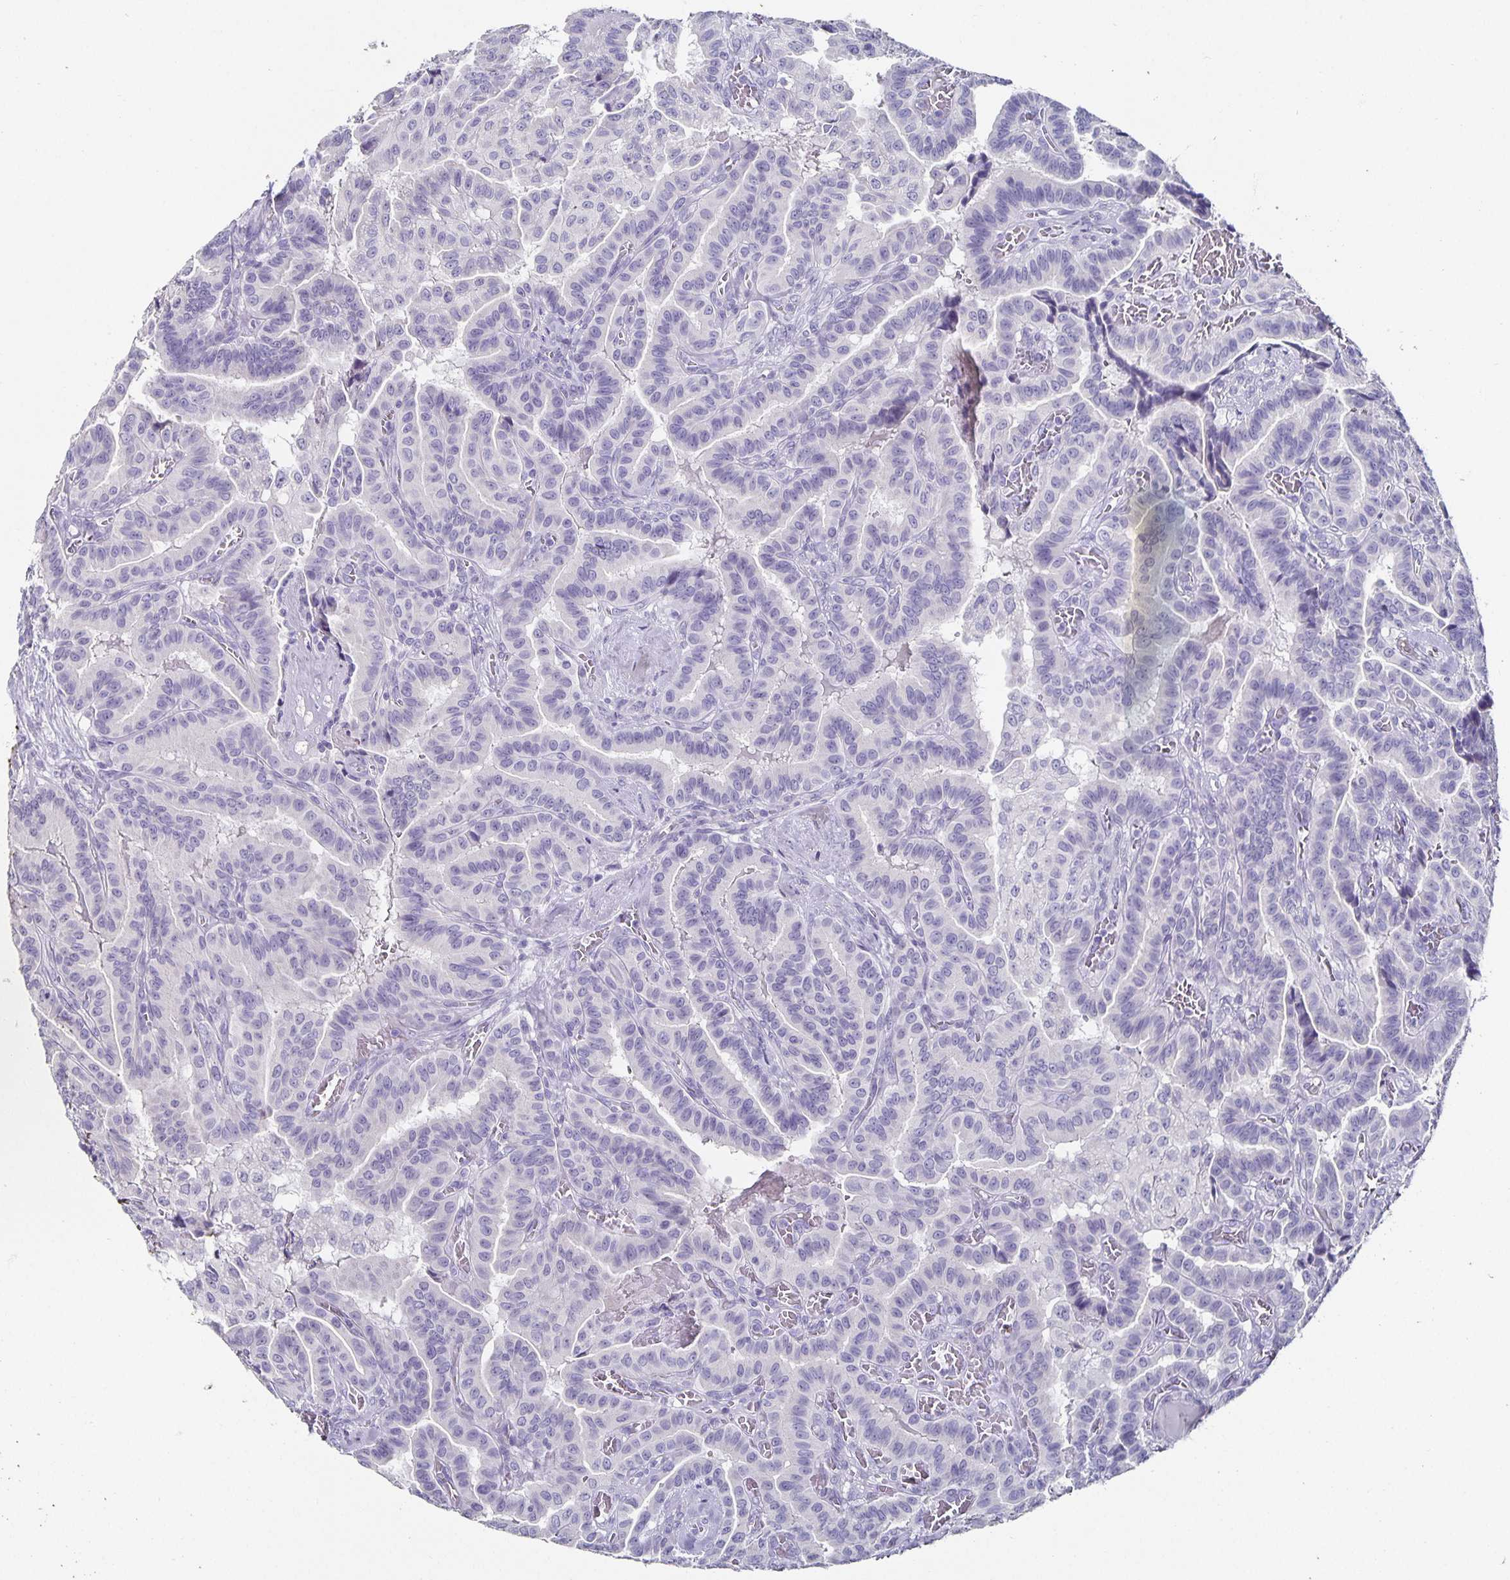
{"staining": {"intensity": "negative", "quantity": "none", "location": "none"}, "tissue": "thyroid cancer", "cell_type": "Tumor cells", "image_type": "cancer", "snomed": [{"axis": "morphology", "description": "Papillary adenocarcinoma, NOS"}, {"axis": "morphology", "description": "Papillary adenoma metastatic"}, {"axis": "topography", "description": "Thyroid gland"}], "caption": "High magnification brightfield microscopy of thyroid cancer stained with DAB (3,3'-diaminobenzidine) (brown) and counterstained with hematoxylin (blue): tumor cells show no significant positivity.", "gene": "CHGA", "patient": {"sex": "male", "age": 87}}